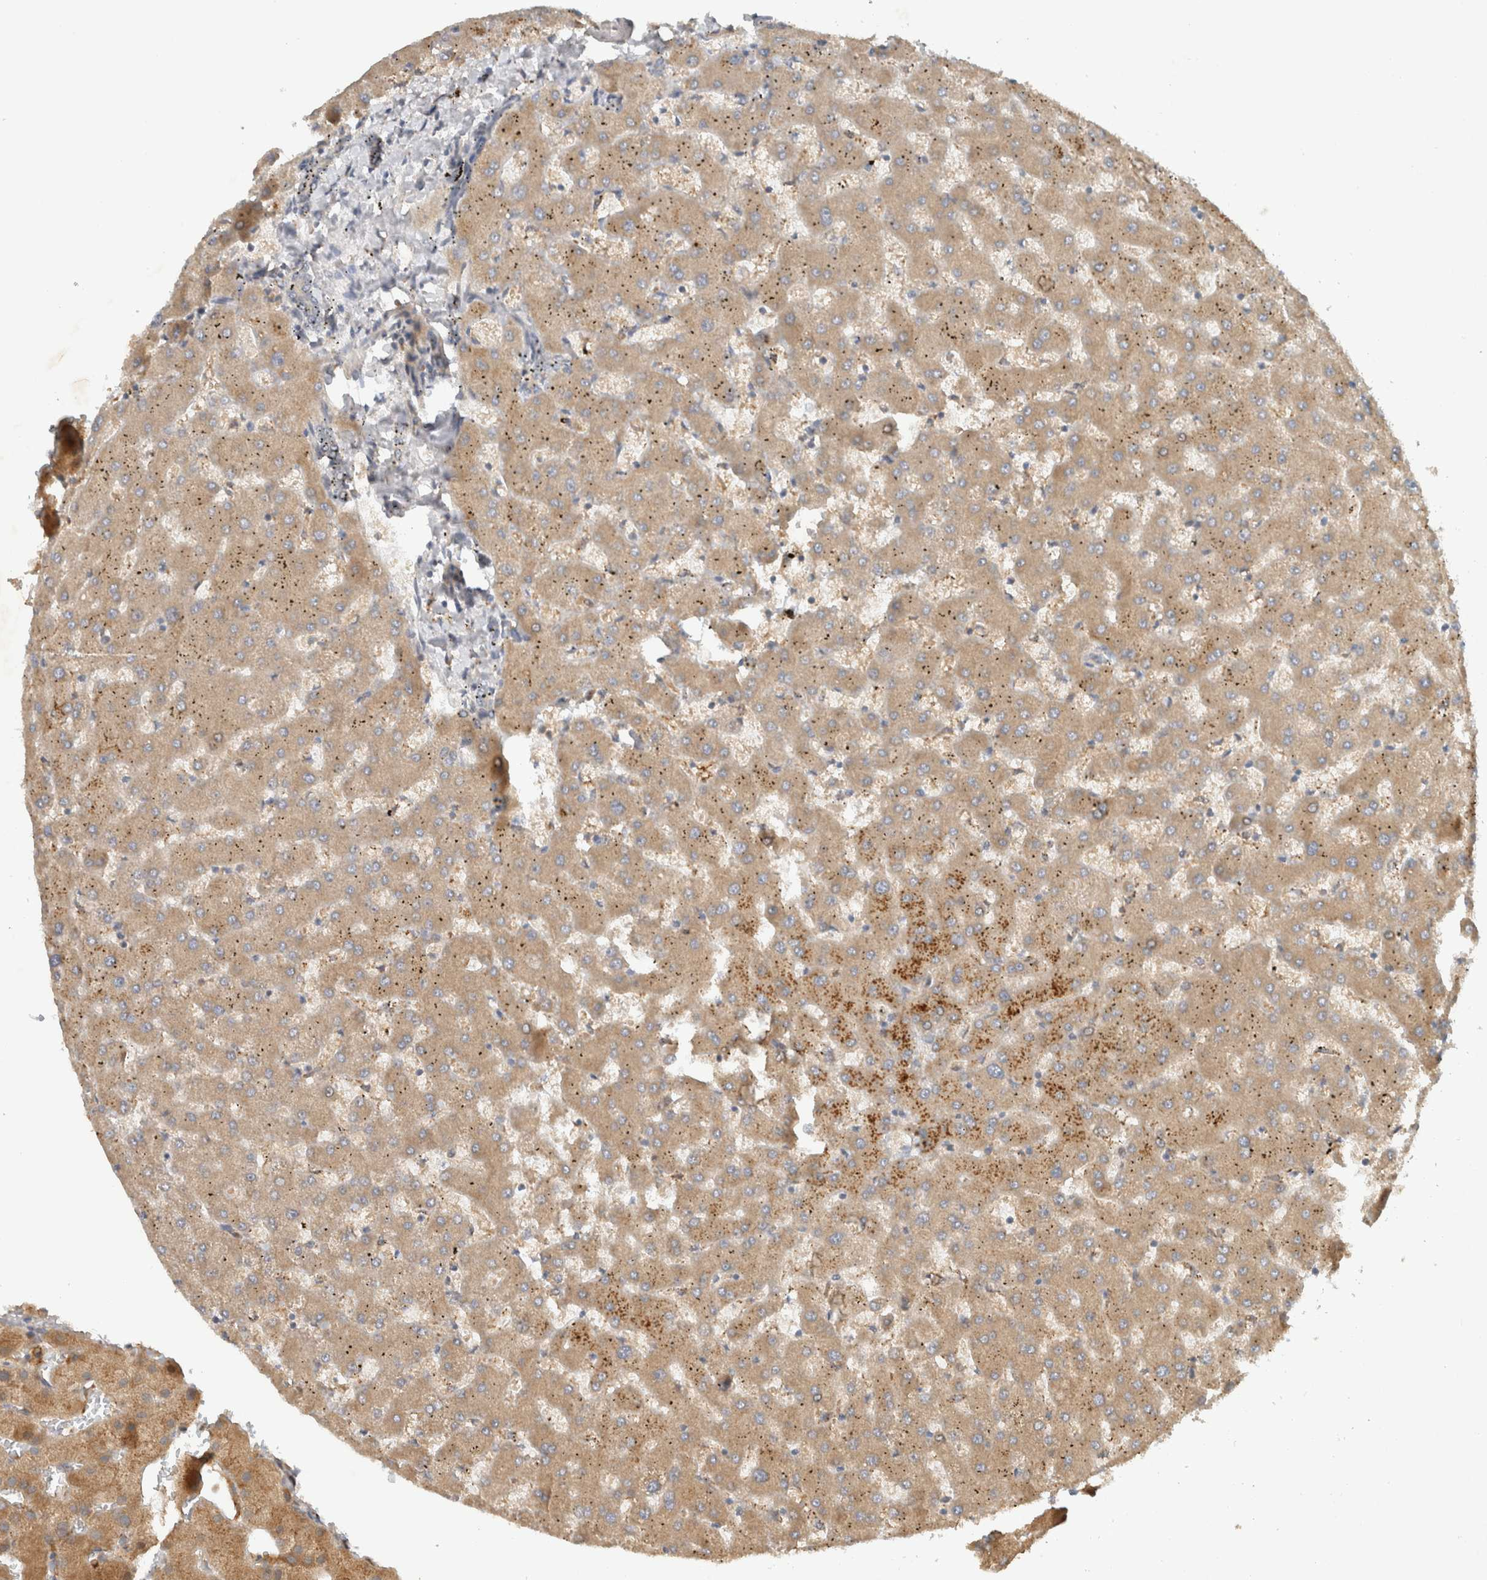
{"staining": {"intensity": "weak", "quantity": "25%-75%", "location": "cytoplasmic/membranous"}, "tissue": "liver", "cell_type": "Cholangiocytes", "image_type": "normal", "snomed": [{"axis": "morphology", "description": "Normal tissue, NOS"}, {"axis": "topography", "description": "Liver"}], "caption": "Protein expression analysis of unremarkable human liver reveals weak cytoplasmic/membranous expression in about 25%-75% of cholangiocytes.", "gene": "ARMC9", "patient": {"sex": "female", "age": 63}}